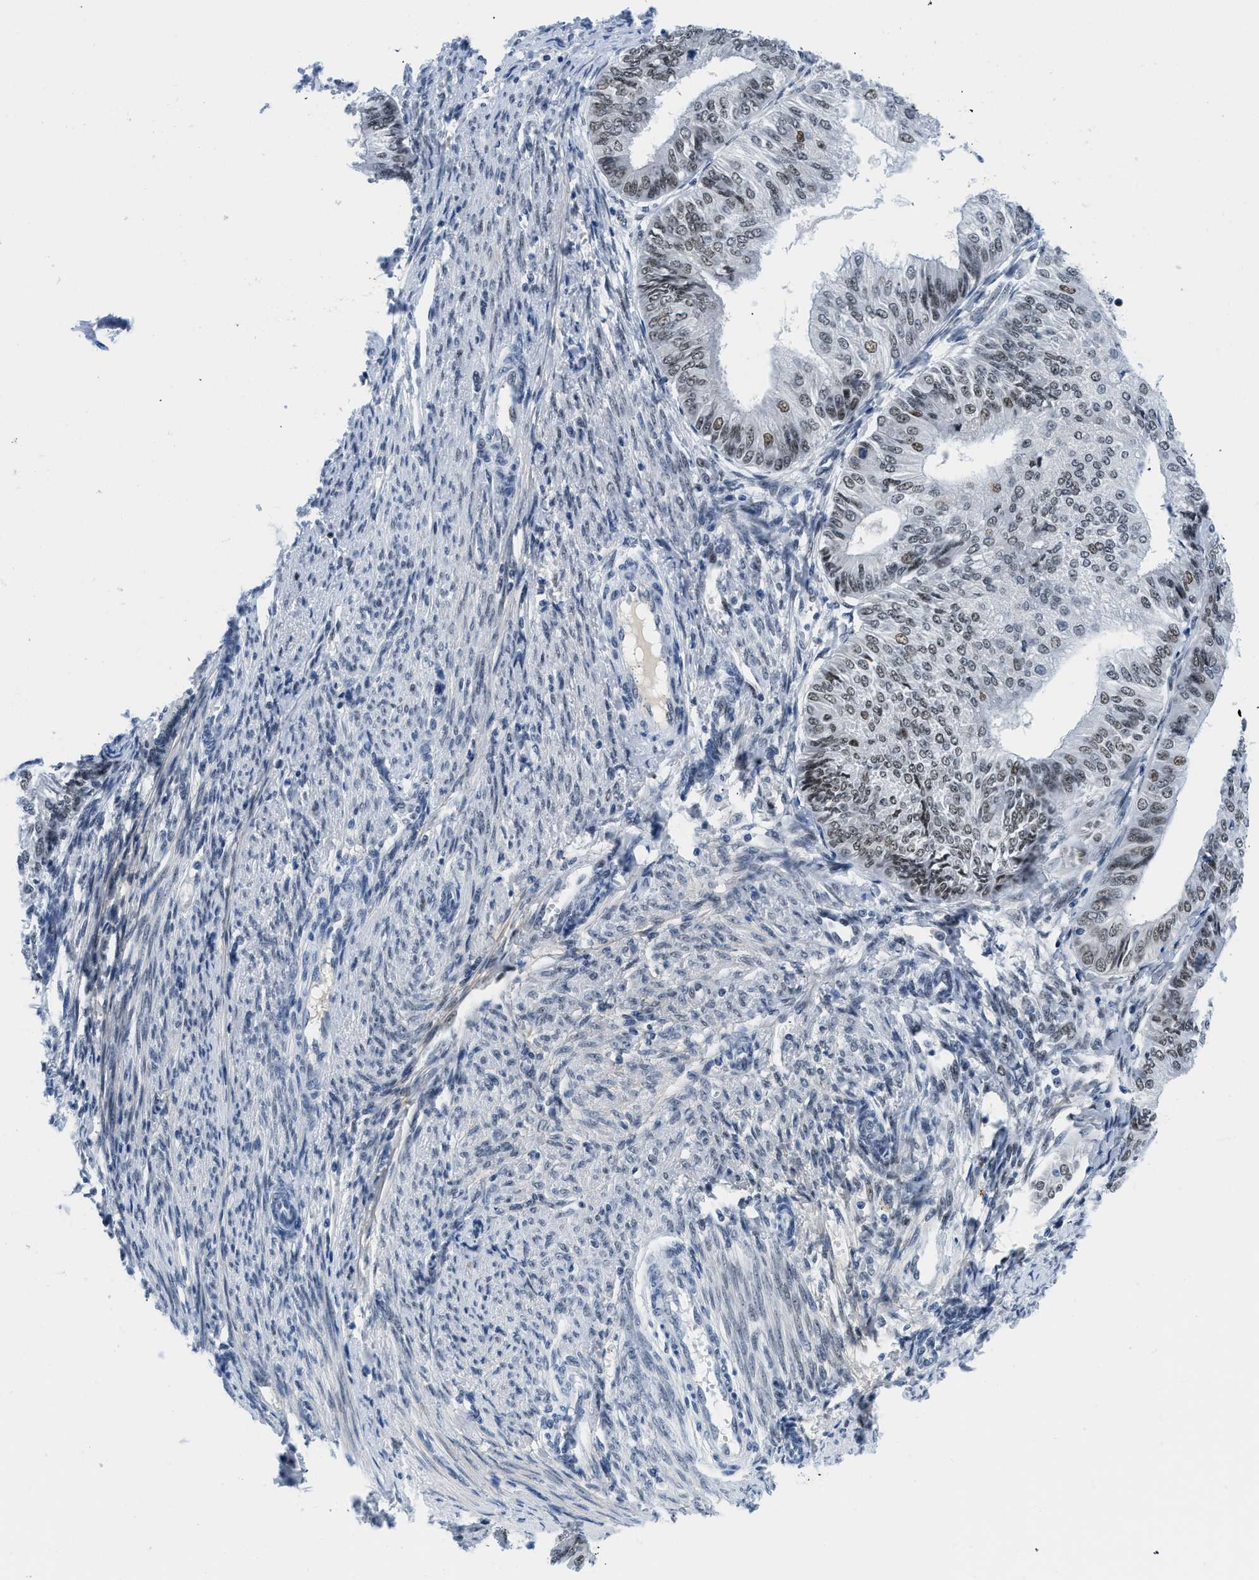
{"staining": {"intensity": "moderate", "quantity": ">75%", "location": "nuclear"}, "tissue": "endometrial cancer", "cell_type": "Tumor cells", "image_type": "cancer", "snomed": [{"axis": "morphology", "description": "Adenocarcinoma, NOS"}, {"axis": "topography", "description": "Endometrium"}], "caption": "A high-resolution photomicrograph shows immunohistochemistry staining of adenocarcinoma (endometrial), which reveals moderate nuclear positivity in approximately >75% of tumor cells. (IHC, brightfield microscopy, high magnification).", "gene": "SMARCAD1", "patient": {"sex": "female", "age": 58}}